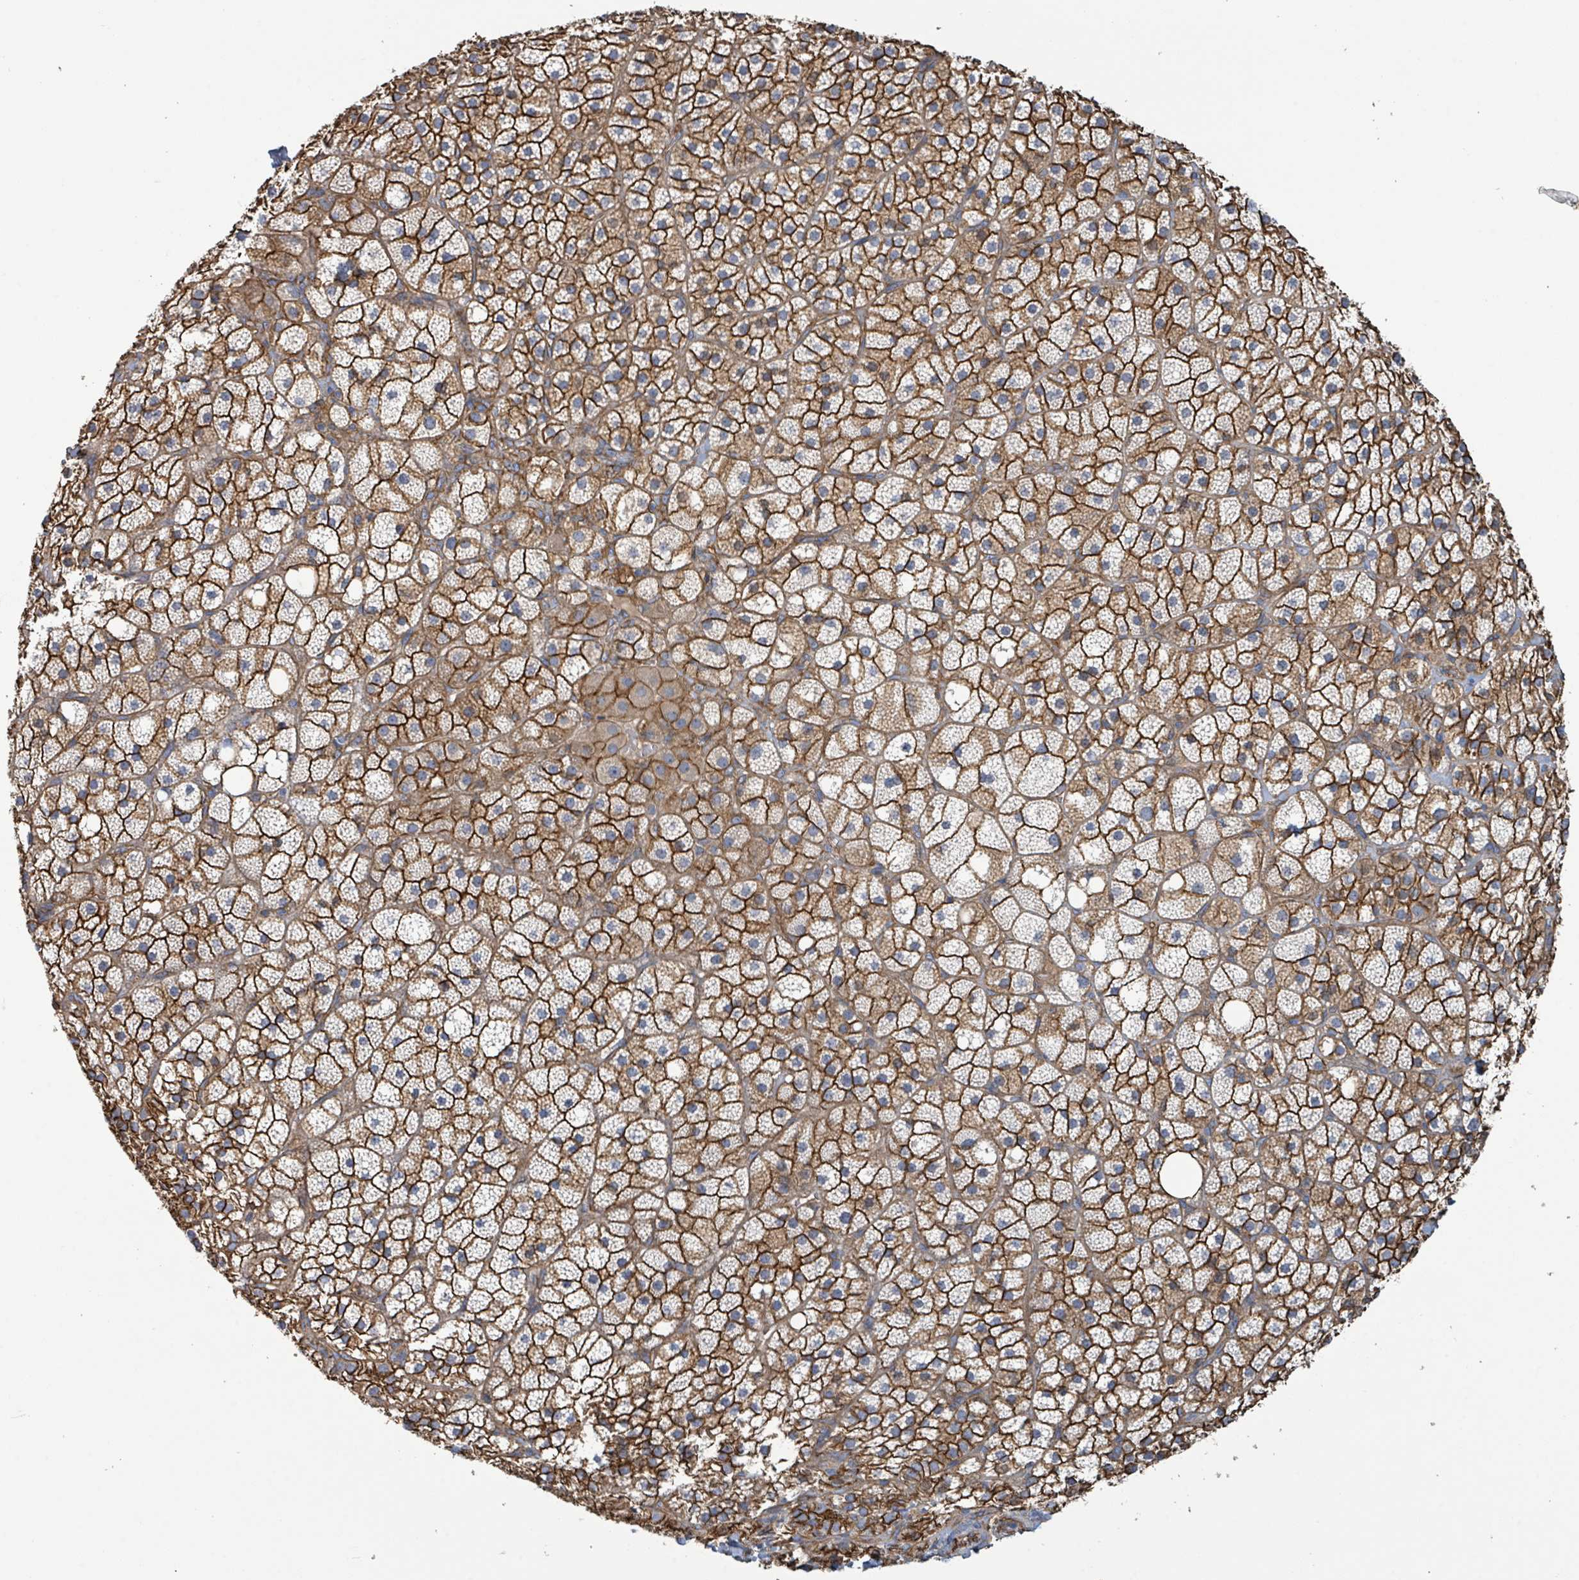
{"staining": {"intensity": "strong", "quantity": ">75%", "location": "cytoplasmic/membranous"}, "tissue": "adrenal gland", "cell_type": "Glandular cells", "image_type": "normal", "snomed": [{"axis": "morphology", "description": "Normal tissue, NOS"}, {"axis": "topography", "description": "Adrenal gland"}], "caption": "An IHC image of benign tissue is shown. Protein staining in brown shows strong cytoplasmic/membranous positivity in adrenal gland within glandular cells.", "gene": "LDOC1", "patient": {"sex": "male", "age": 53}}